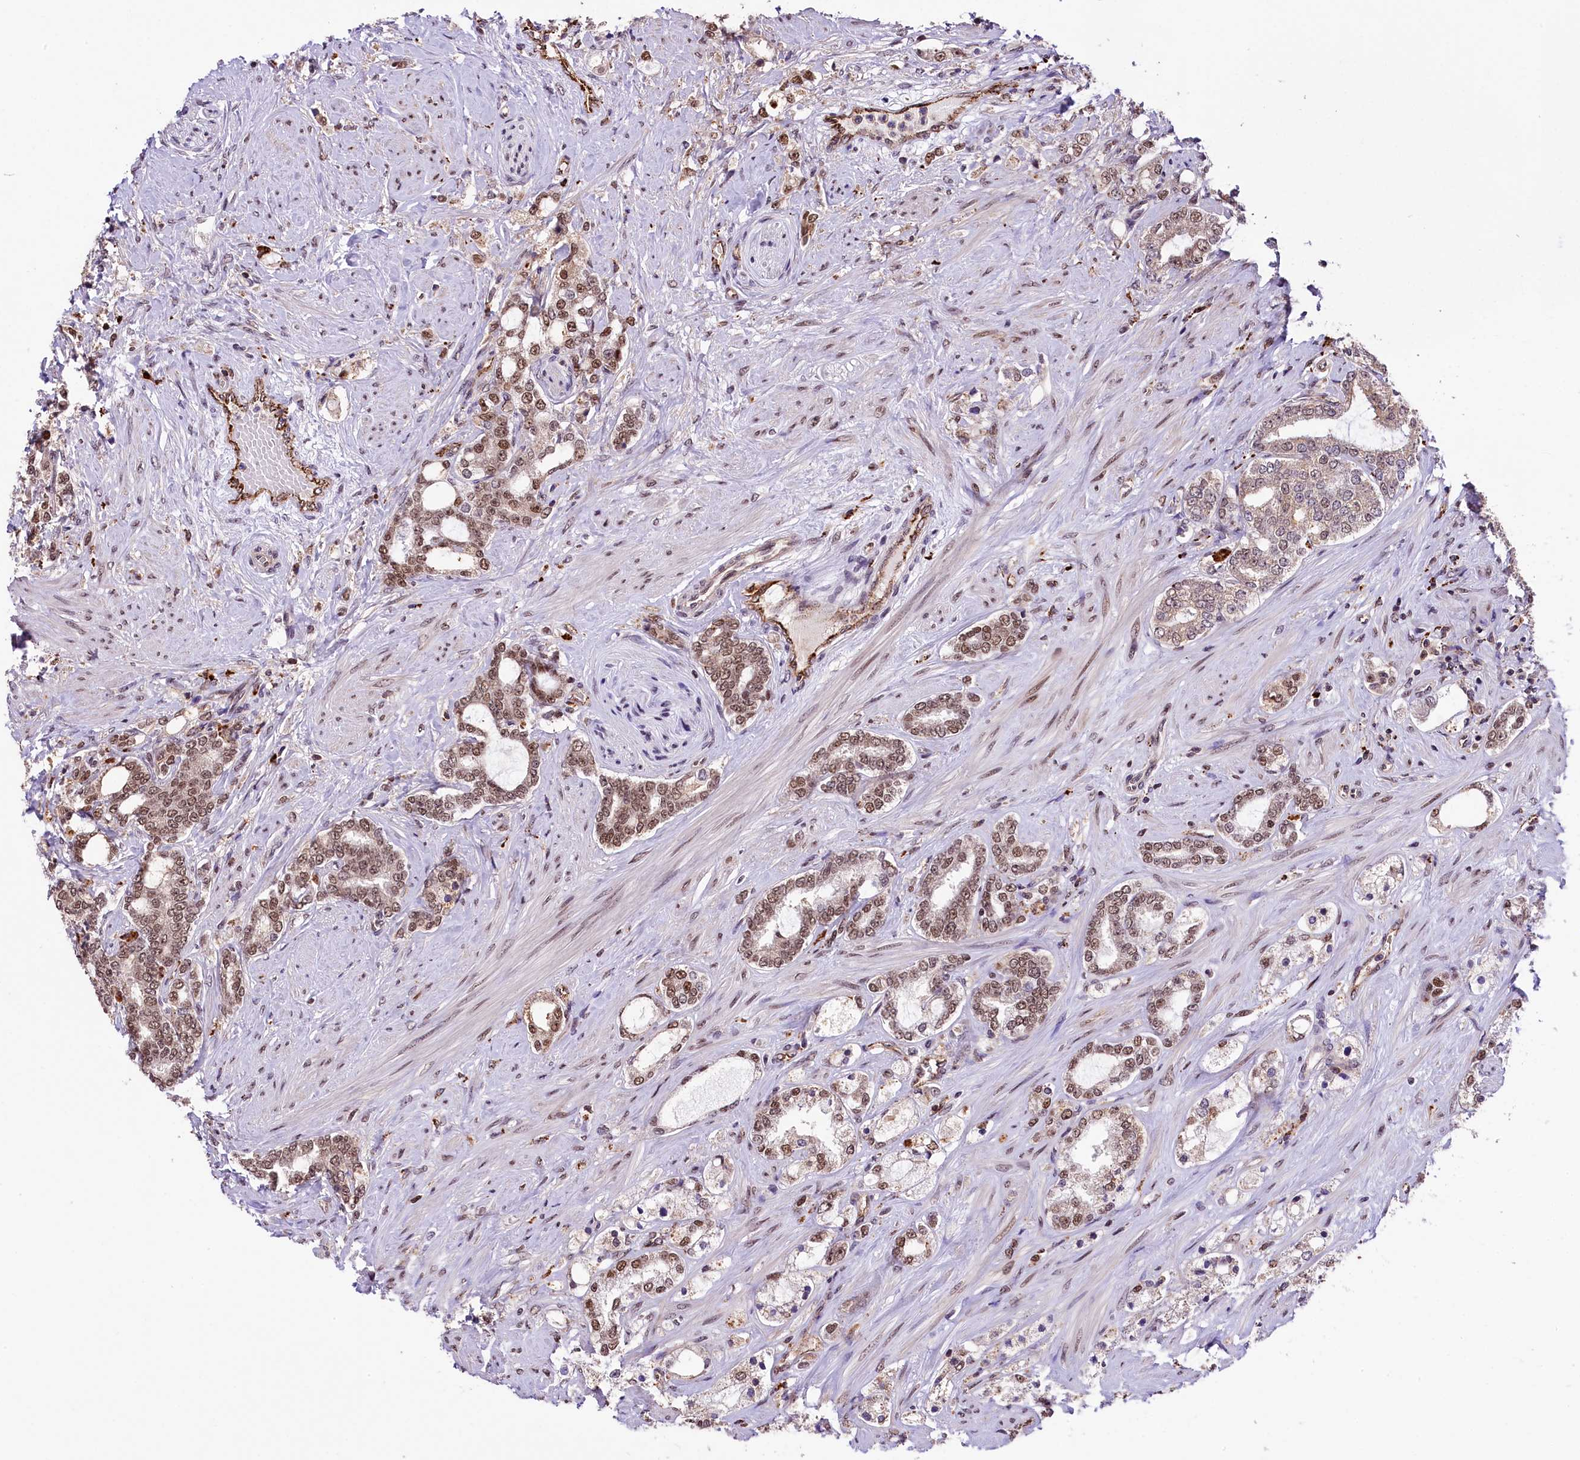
{"staining": {"intensity": "moderate", "quantity": ">75%", "location": "cytoplasmic/membranous,nuclear"}, "tissue": "prostate cancer", "cell_type": "Tumor cells", "image_type": "cancer", "snomed": [{"axis": "morphology", "description": "Adenocarcinoma, High grade"}, {"axis": "topography", "description": "Prostate"}], "caption": "The immunohistochemical stain labels moderate cytoplasmic/membranous and nuclear staining in tumor cells of prostate cancer (high-grade adenocarcinoma) tissue.", "gene": "MRPL54", "patient": {"sex": "male", "age": 64}}